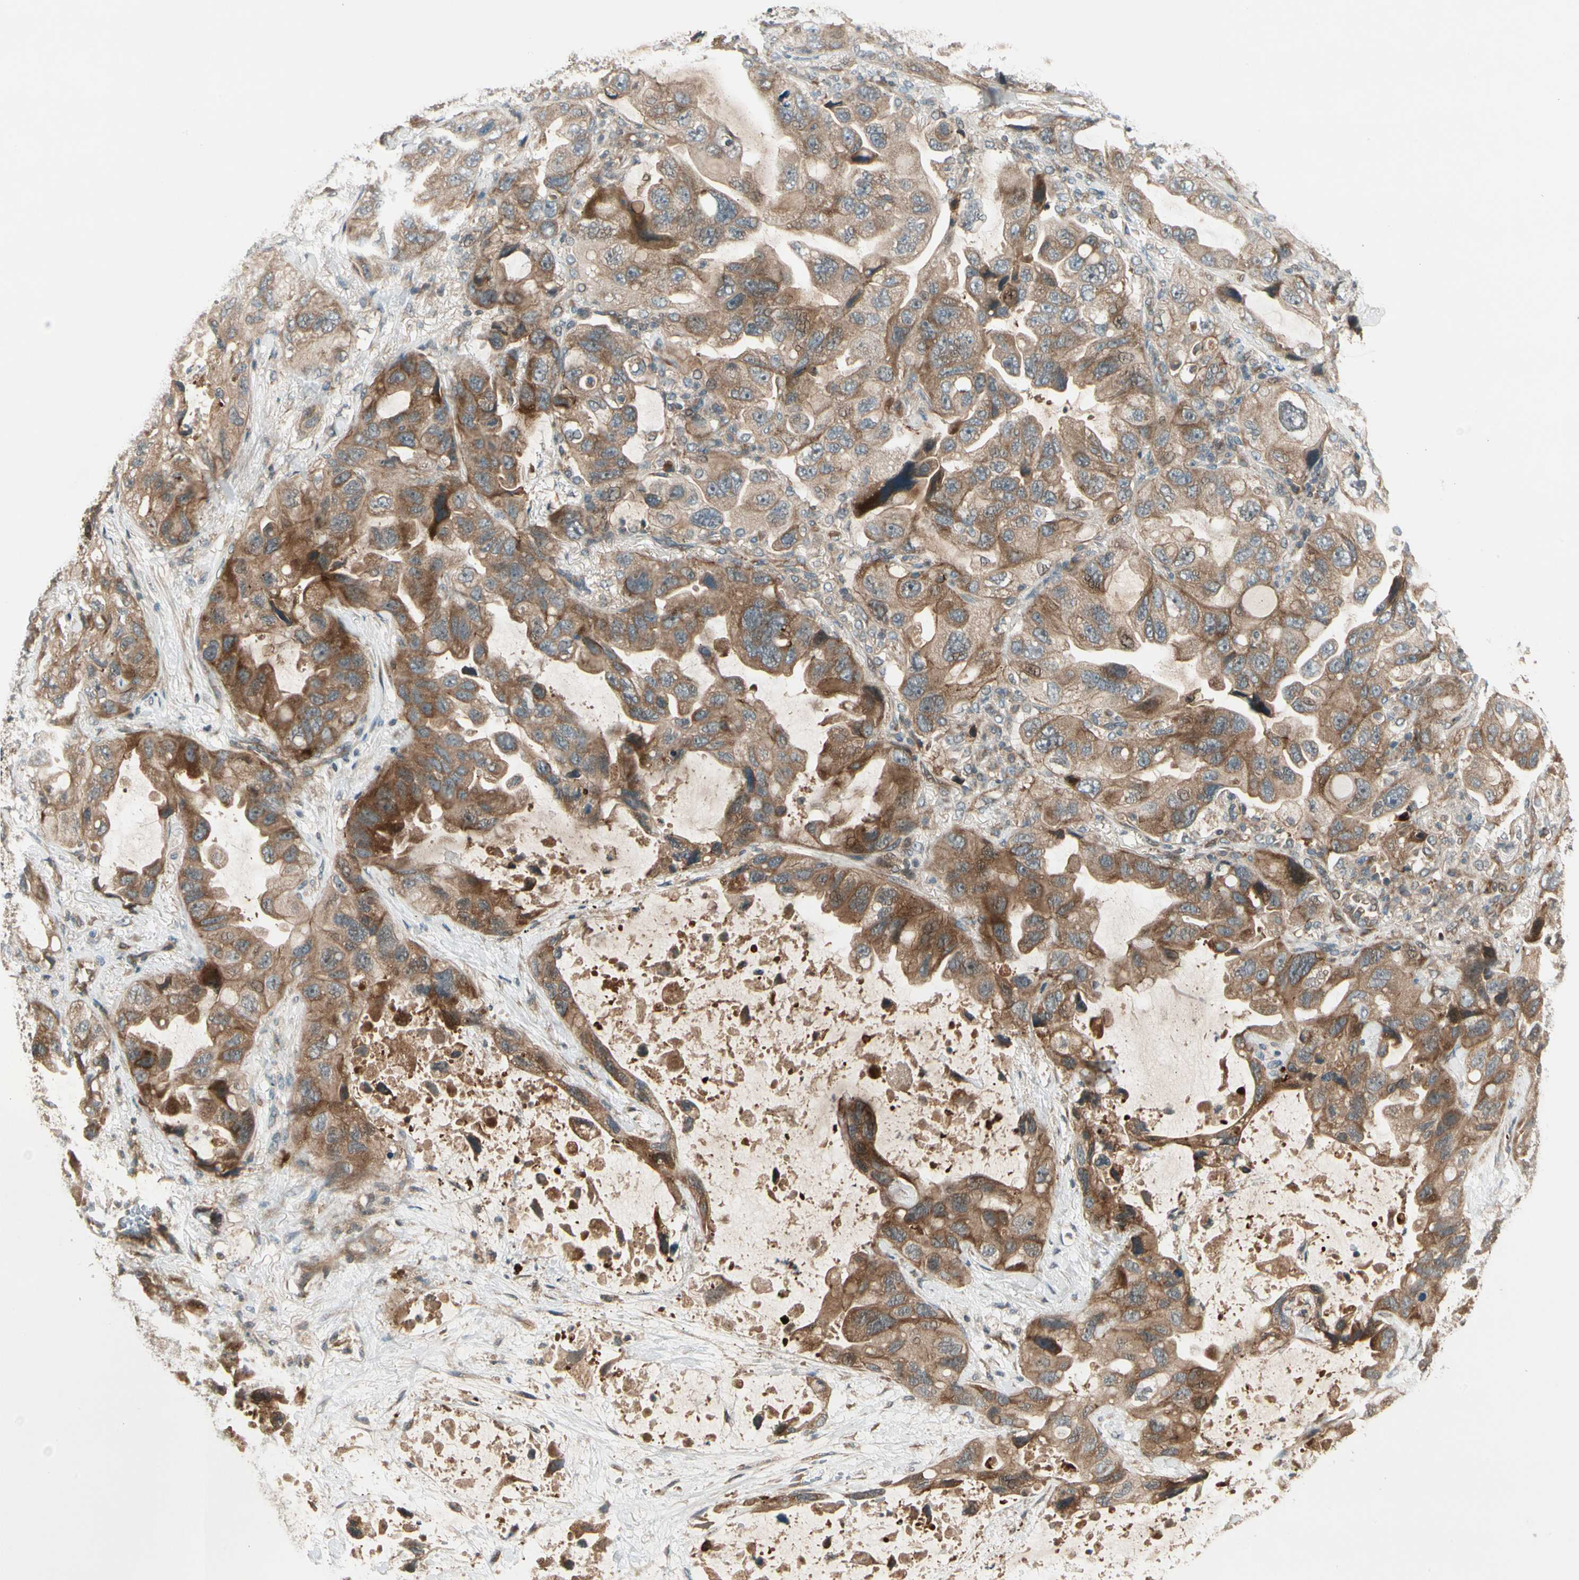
{"staining": {"intensity": "moderate", "quantity": ">75%", "location": "cytoplasmic/membranous"}, "tissue": "lung cancer", "cell_type": "Tumor cells", "image_type": "cancer", "snomed": [{"axis": "morphology", "description": "Squamous cell carcinoma, NOS"}, {"axis": "topography", "description": "Lung"}], "caption": "Lung cancer was stained to show a protein in brown. There is medium levels of moderate cytoplasmic/membranous expression in approximately >75% of tumor cells.", "gene": "ACVR1C", "patient": {"sex": "female", "age": 73}}